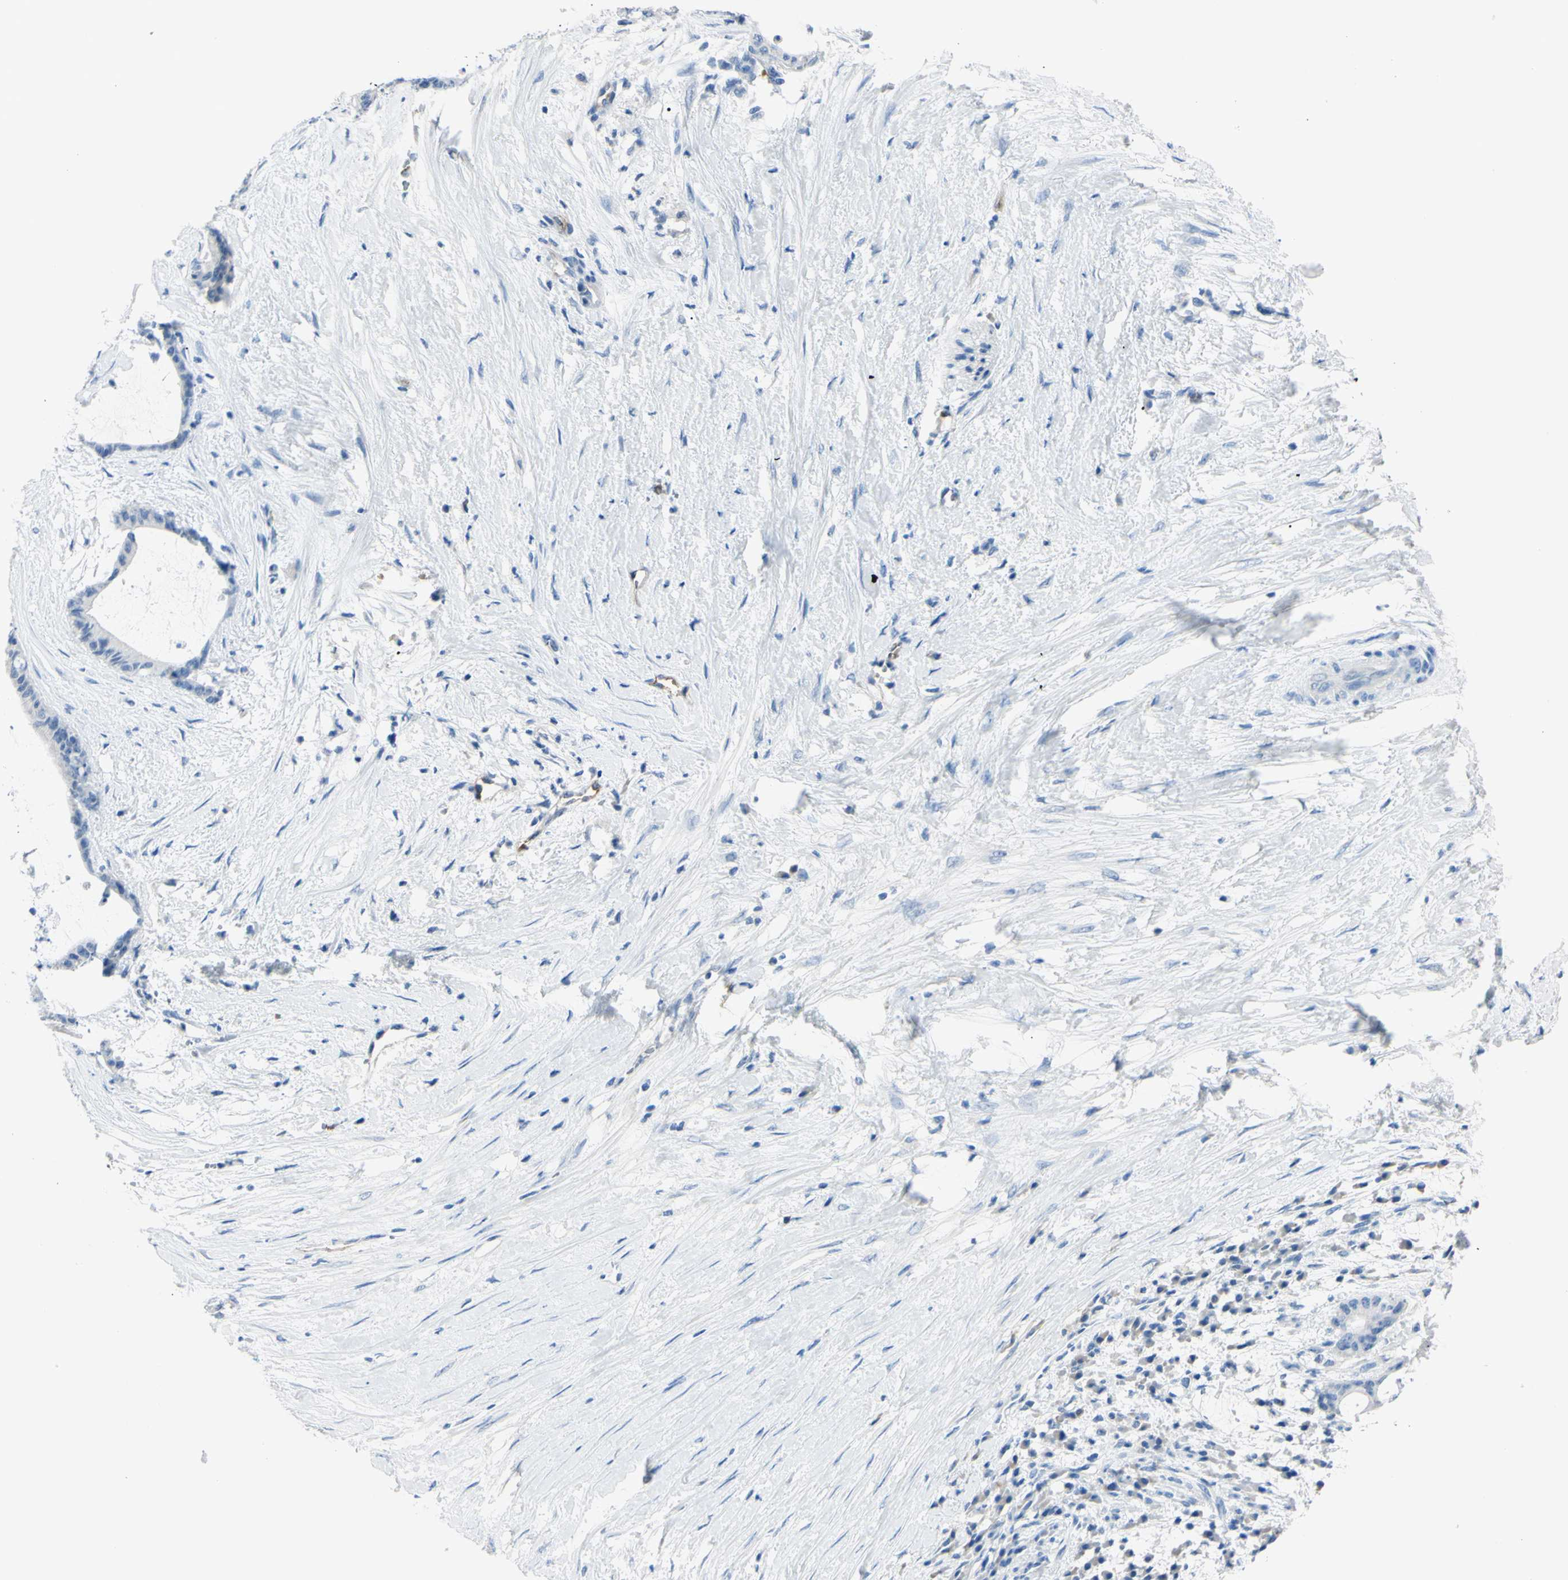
{"staining": {"intensity": "negative", "quantity": "none", "location": "none"}, "tissue": "liver cancer", "cell_type": "Tumor cells", "image_type": "cancer", "snomed": [{"axis": "morphology", "description": "Cholangiocarcinoma"}, {"axis": "topography", "description": "Liver"}], "caption": "Immunohistochemical staining of liver cancer shows no significant expression in tumor cells.", "gene": "FOLH1", "patient": {"sex": "female", "age": 73}}